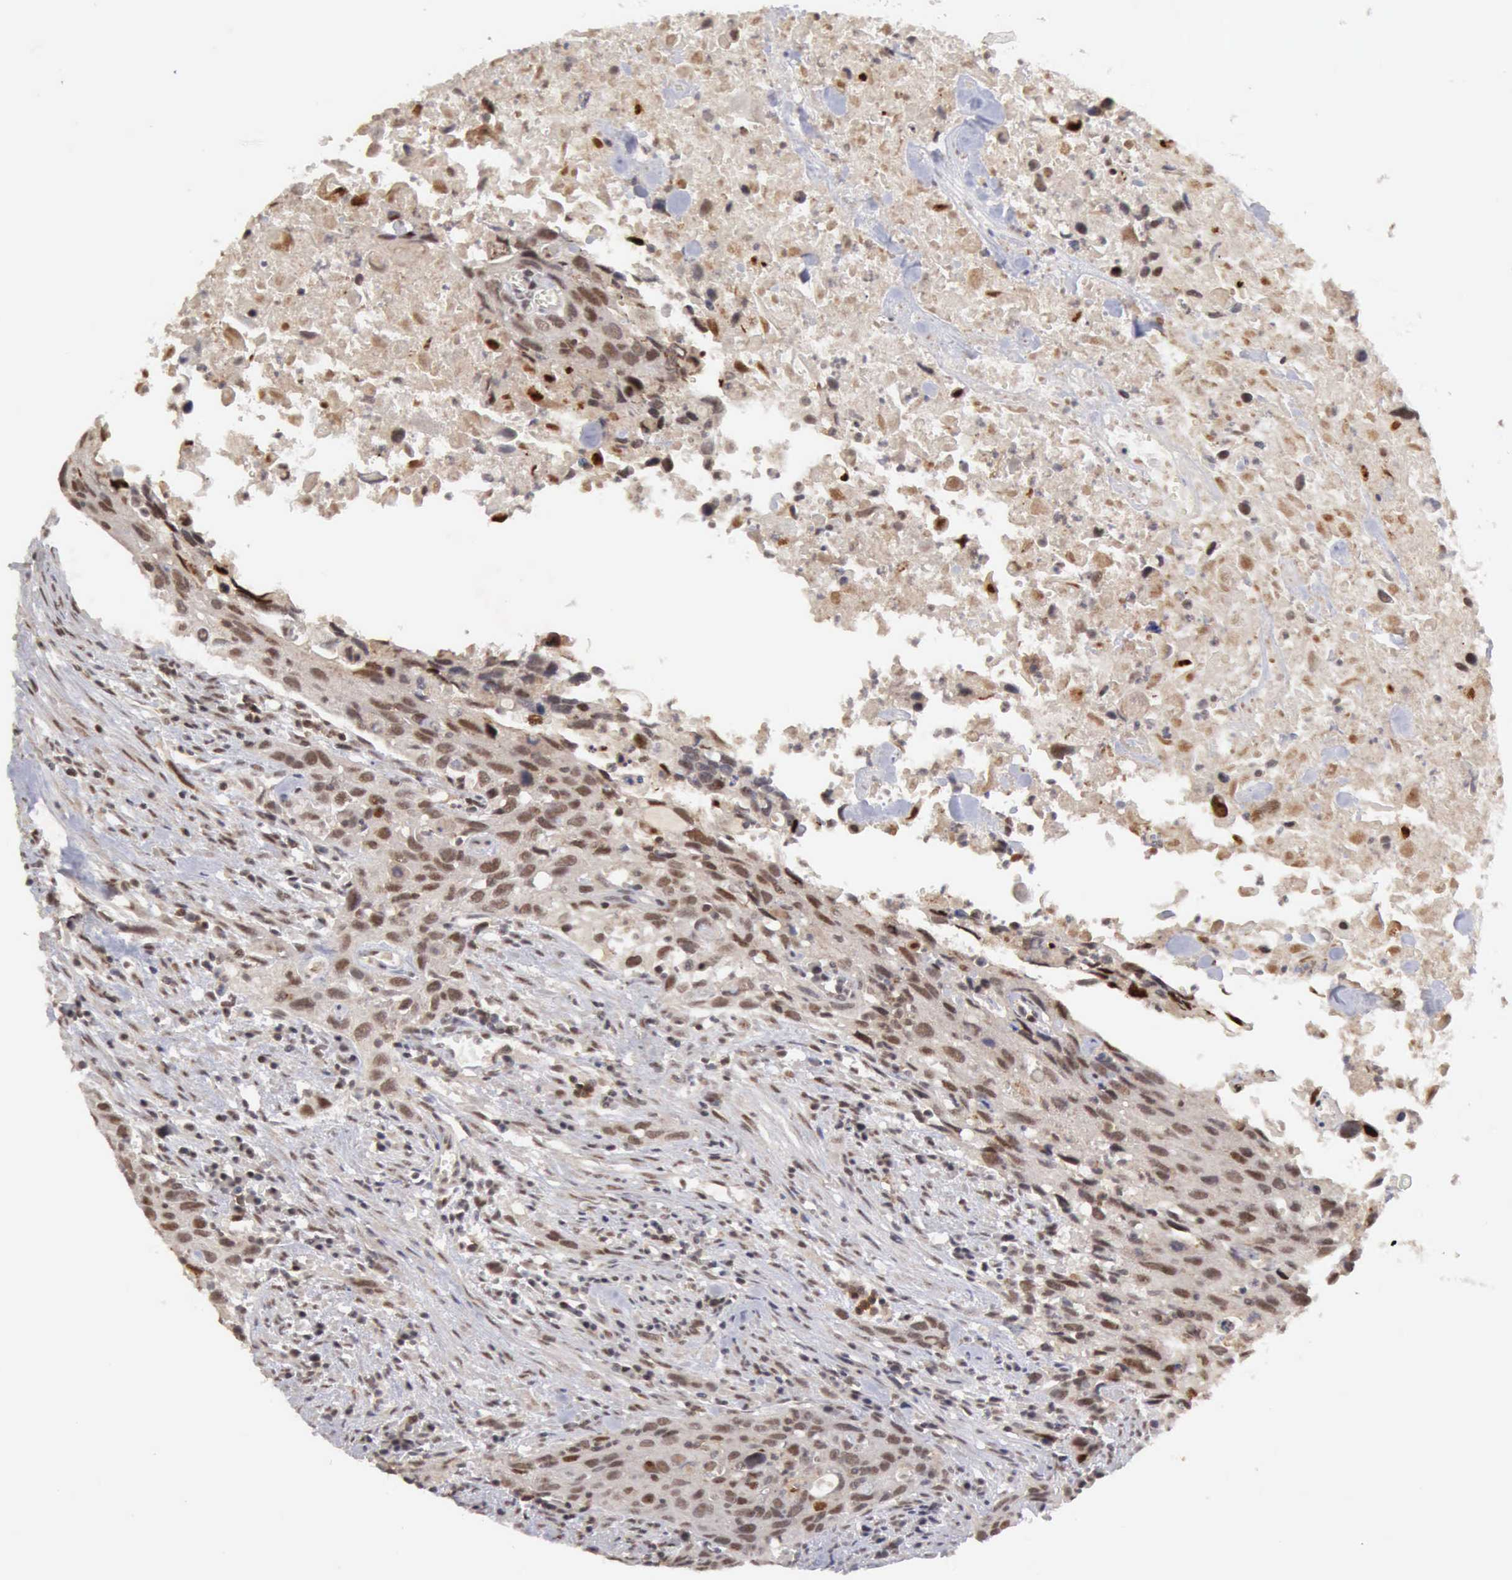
{"staining": {"intensity": "moderate", "quantity": ">75%", "location": "nuclear"}, "tissue": "urothelial cancer", "cell_type": "Tumor cells", "image_type": "cancer", "snomed": [{"axis": "morphology", "description": "Urothelial carcinoma, High grade"}, {"axis": "topography", "description": "Urinary bladder"}], "caption": "Human urothelial cancer stained with a brown dye reveals moderate nuclear positive positivity in approximately >75% of tumor cells.", "gene": "CDKN2A", "patient": {"sex": "male", "age": 71}}